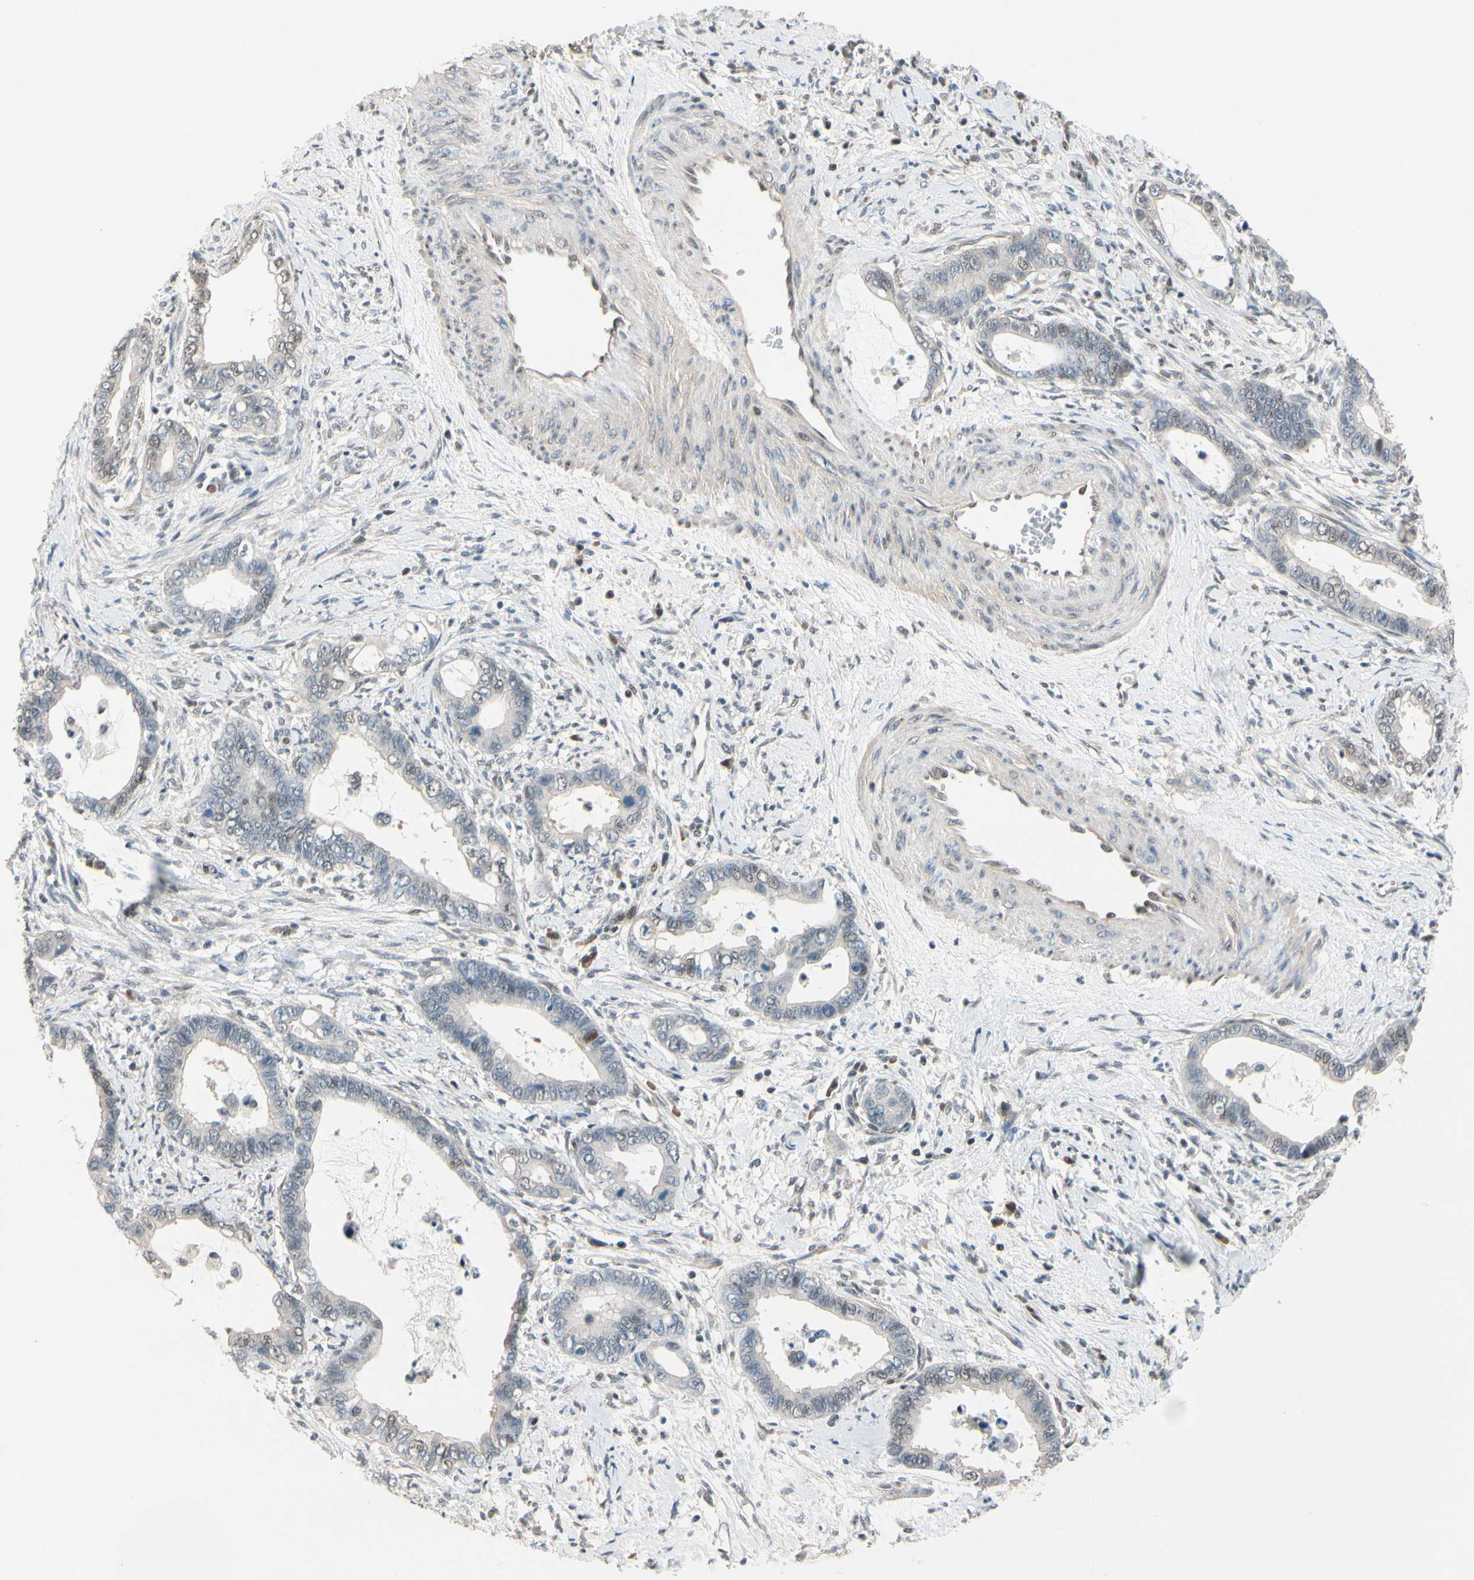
{"staining": {"intensity": "weak", "quantity": "<25%", "location": "nuclear"}, "tissue": "cervical cancer", "cell_type": "Tumor cells", "image_type": "cancer", "snomed": [{"axis": "morphology", "description": "Adenocarcinoma, NOS"}, {"axis": "topography", "description": "Cervix"}], "caption": "Photomicrograph shows no protein staining in tumor cells of cervical adenocarcinoma tissue.", "gene": "TAF4", "patient": {"sex": "female", "age": 44}}